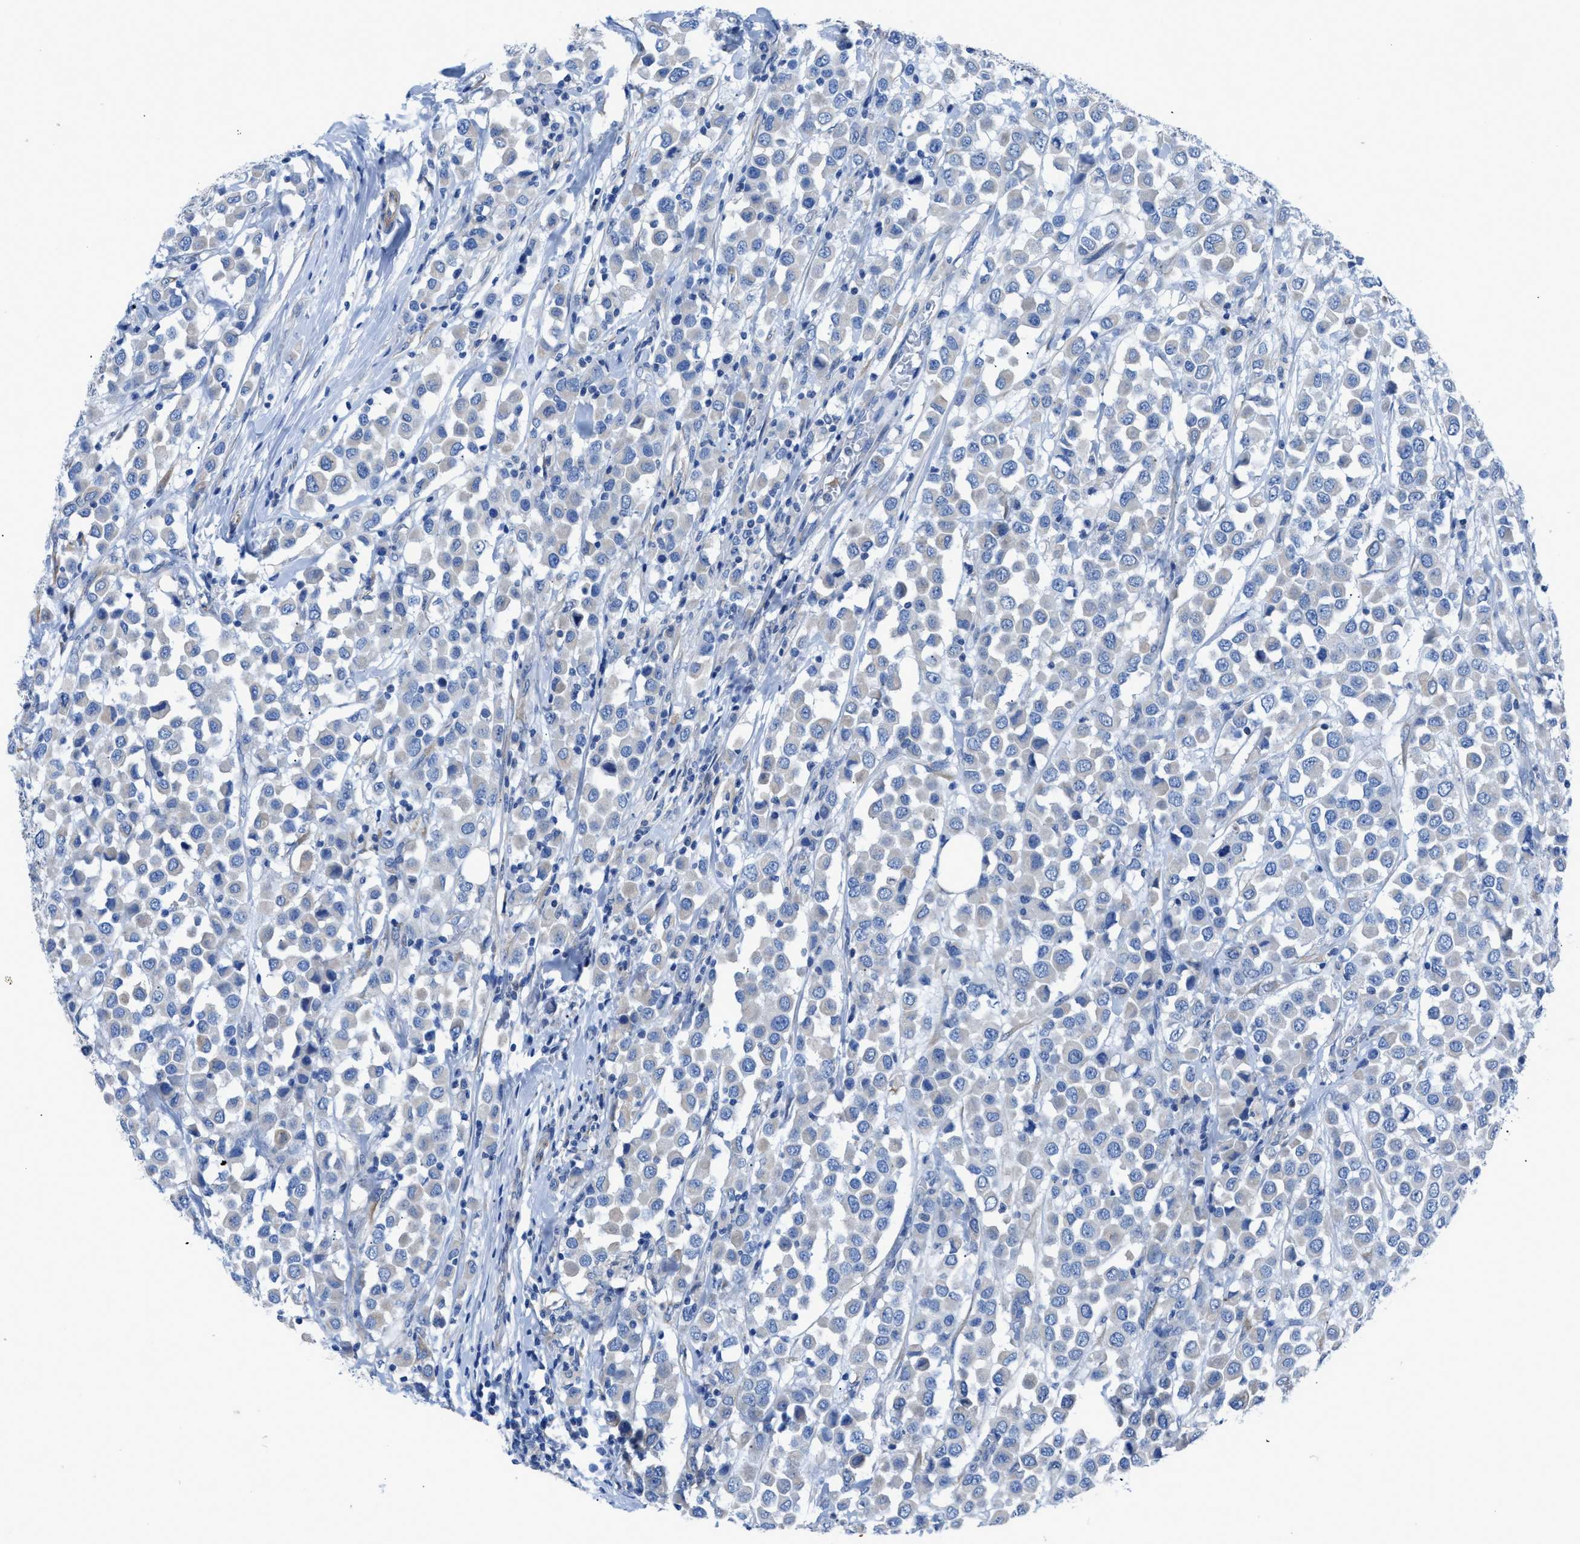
{"staining": {"intensity": "negative", "quantity": "none", "location": "none"}, "tissue": "breast cancer", "cell_type": "Tumor cells", "image_type": "cancer", "snomed": [{"axis": "morphology", "description": "Duct carcinoma"}, {"axis": "topography", "description": "Breast"}], "caption": "Immunohistochemistry histopathology image of breast cancer stained for a protein (brown), which displays no positivity in tumor cells. The staining is performed using DAB (3,3'-diaminobenzidine) brown chromogen with nuclei counter-stained in using hematoxylin.", "gene": "ITPR1", "patient": {"sex": "female", "age": 61}}